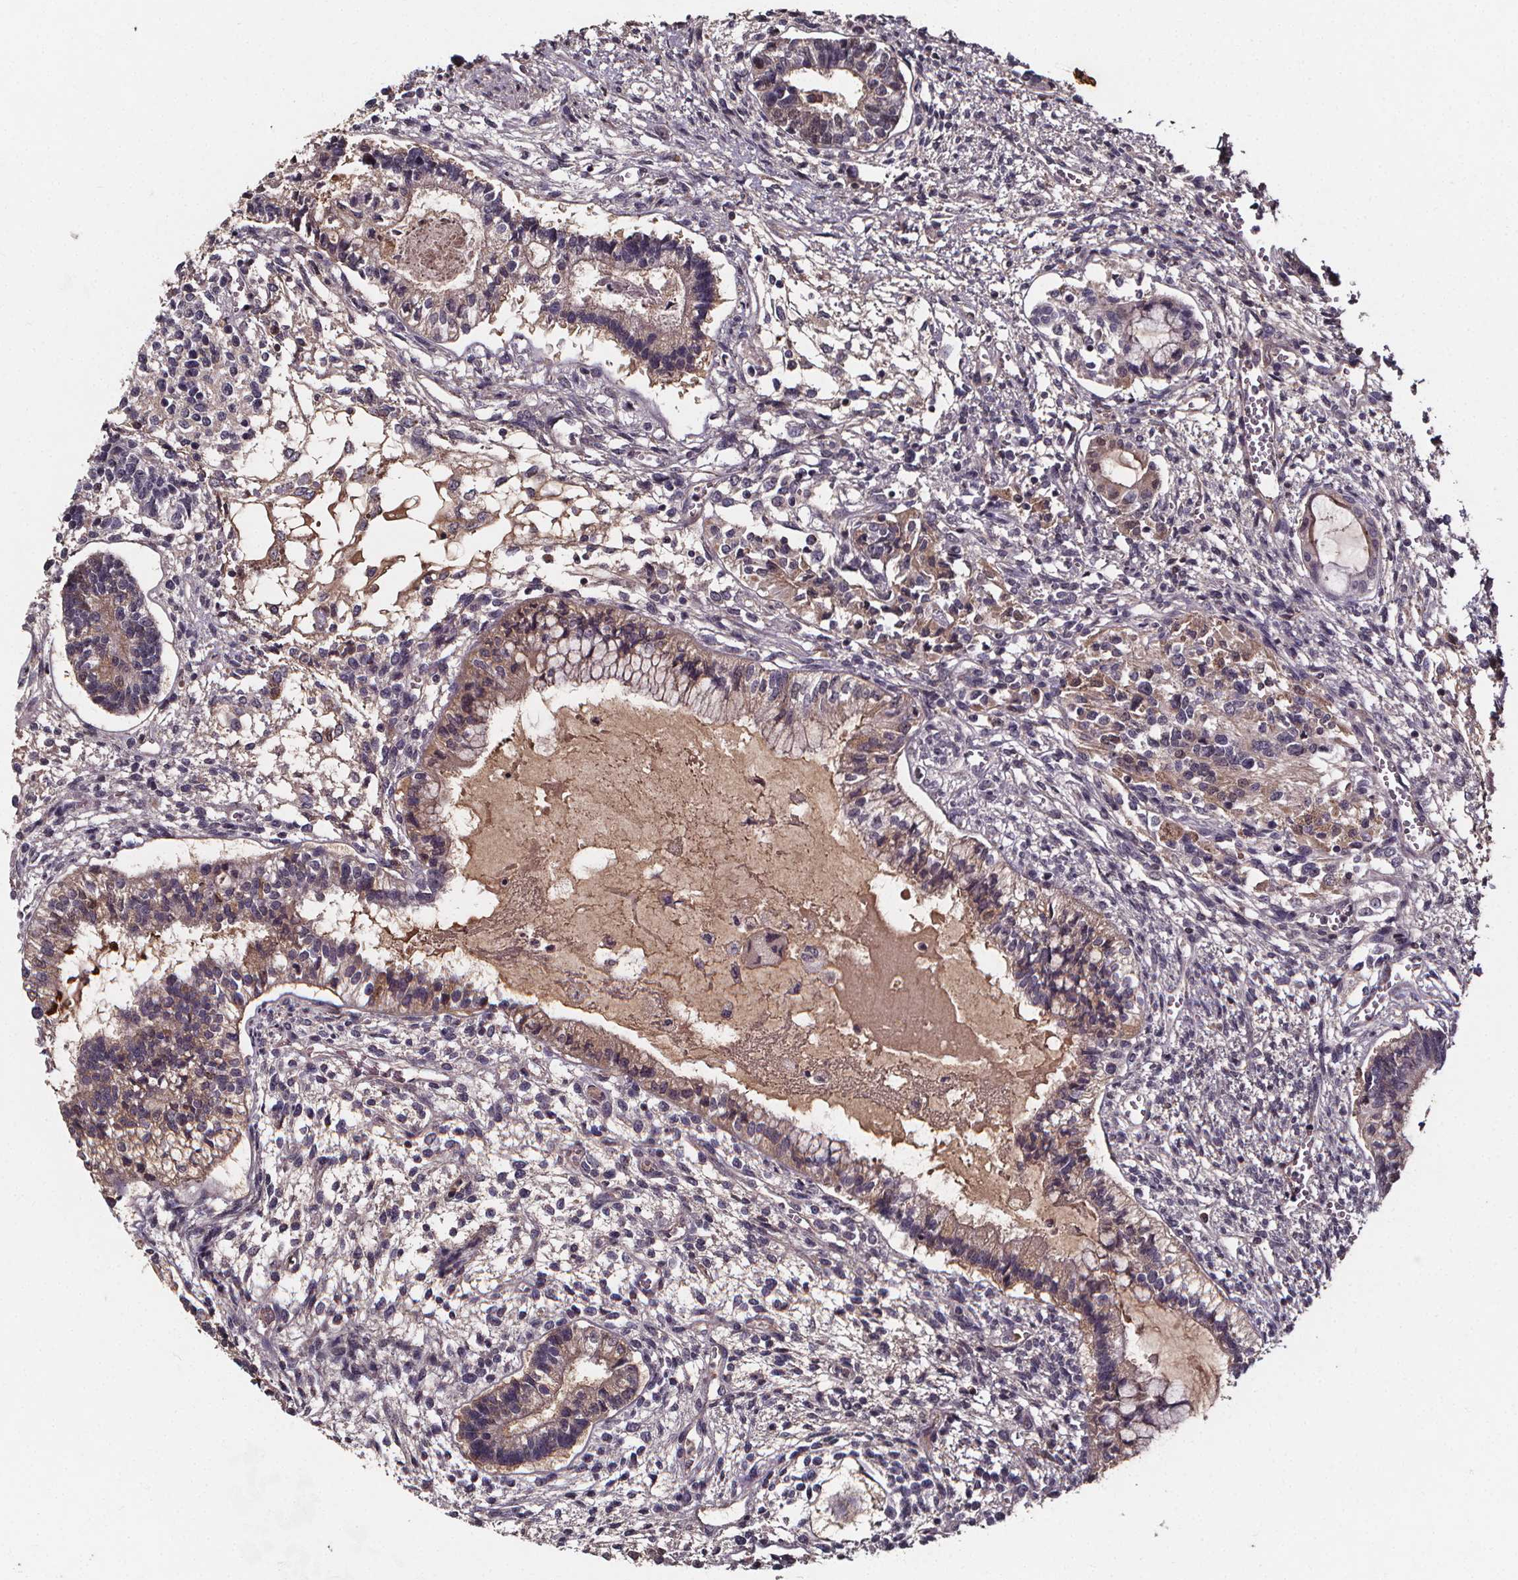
{"staining": {"intensity": "moderate", "quantity": "25%-75%", "location": "cytoplasmic/membranous"}, "tissue": "testis cancer", "cell_type": "Tumor cells", "image_type": "cancer", "snomed": [{"axis": "morphology", "description": "Carcinoma, Embryonal, NOS"}, {"axis": "topography", "description": "Testis"}], "caption": "A micrograph of human testis cancer (embryonal carcinoma) stained for a protein exhibits moderate cytoplasmic/membranous brown staining in tumor cells. (IHC, brightfield microscopy, high magnification).", "gene": "SPAG8", "patient": {"sex": "male", "age": 37}}